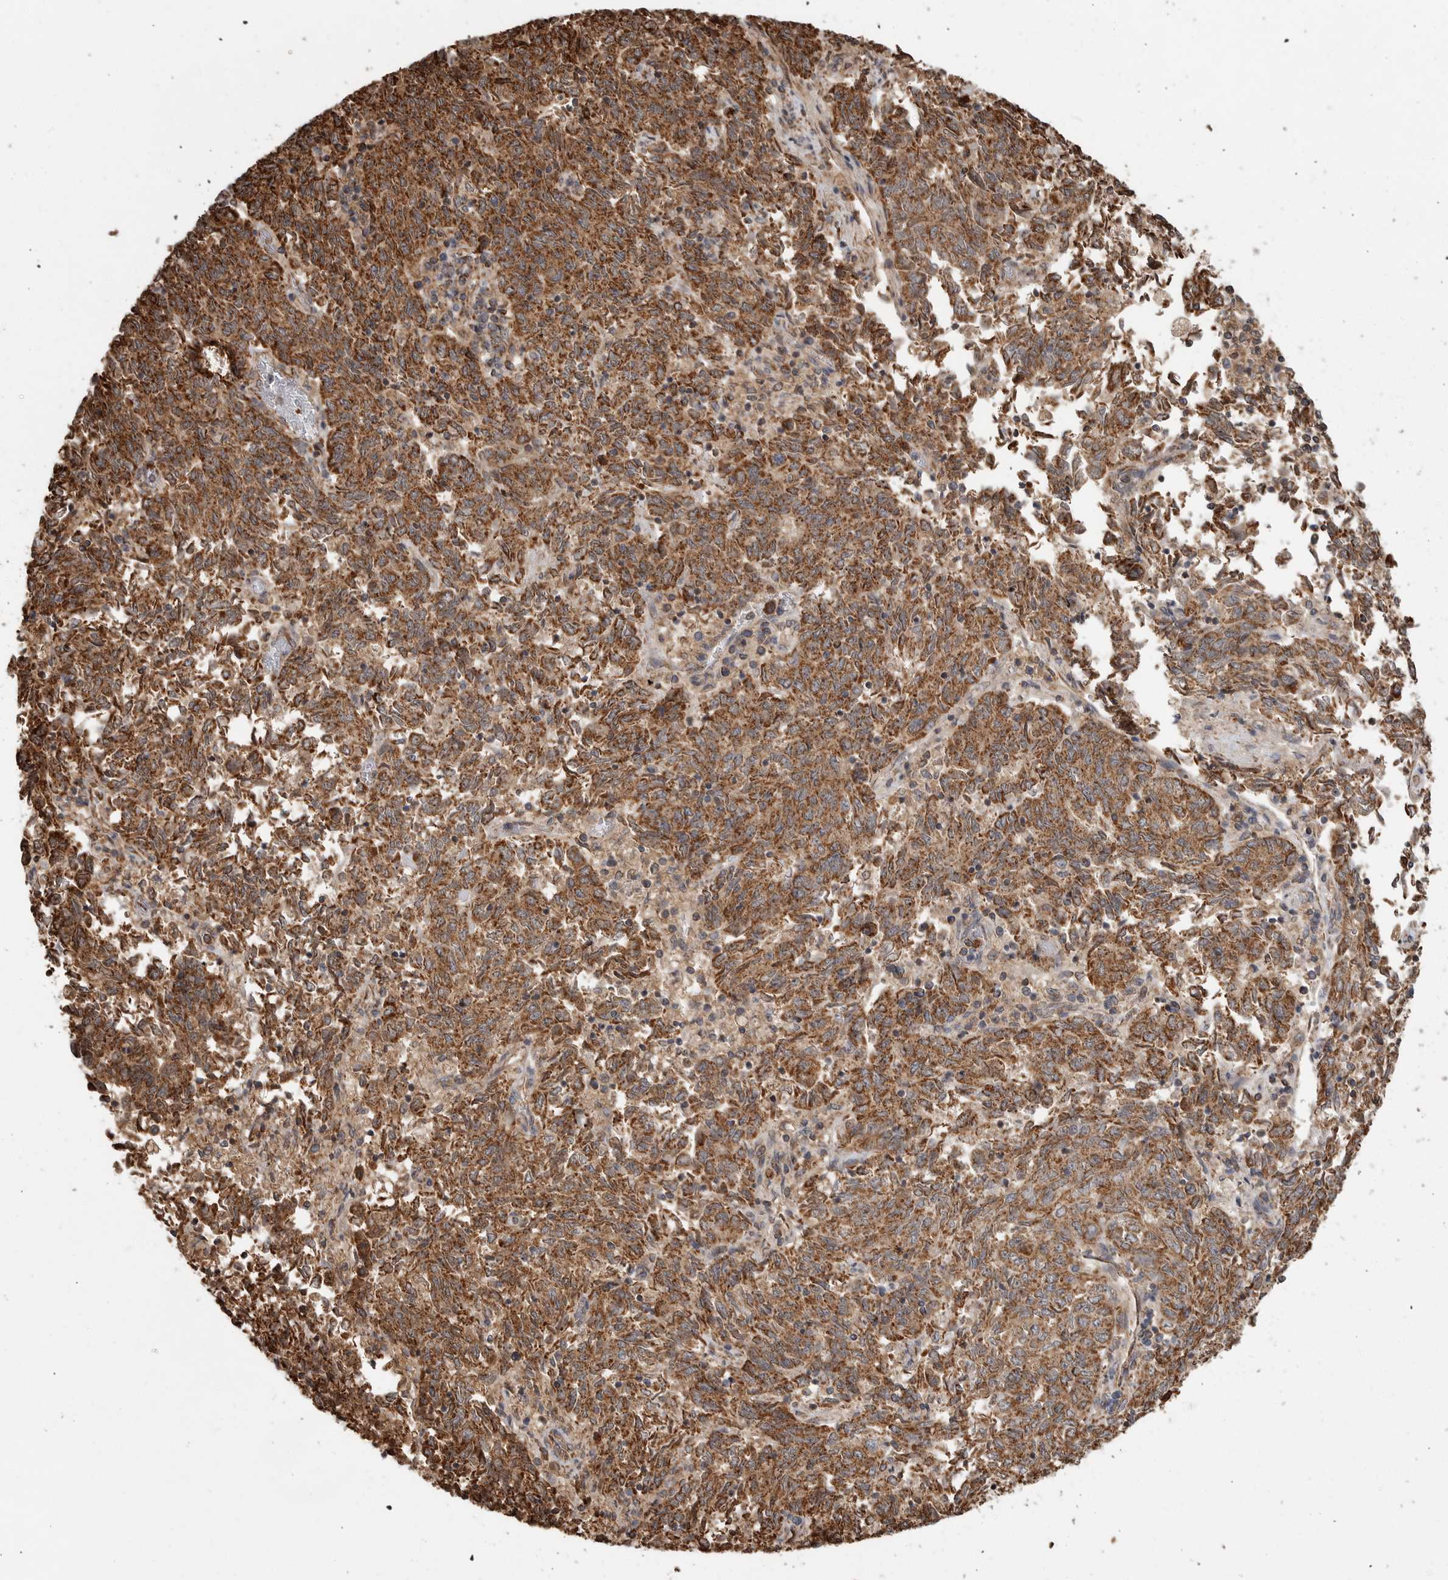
{"staining": {"intensity": "strong", "quantity": ">75%", "location": "cytoplasmic/membranous"}, "tissue": "endometrial cancer", "cell_type": "Tumor cells", "image_type": "cancer", "snomed": [{"axis": "morphology", "description": "Adenocarcinoma, NOS"}, {"axis": "topography", "description": "Endometrium"}], "caption": "Strong cytoplasmic/membranous positivity is appreciated in about >75% of tumor cells in adenocarcinoma (endometrial).", "gene": "GCNT2", "patient": {"sex": "female", "age": 80}}